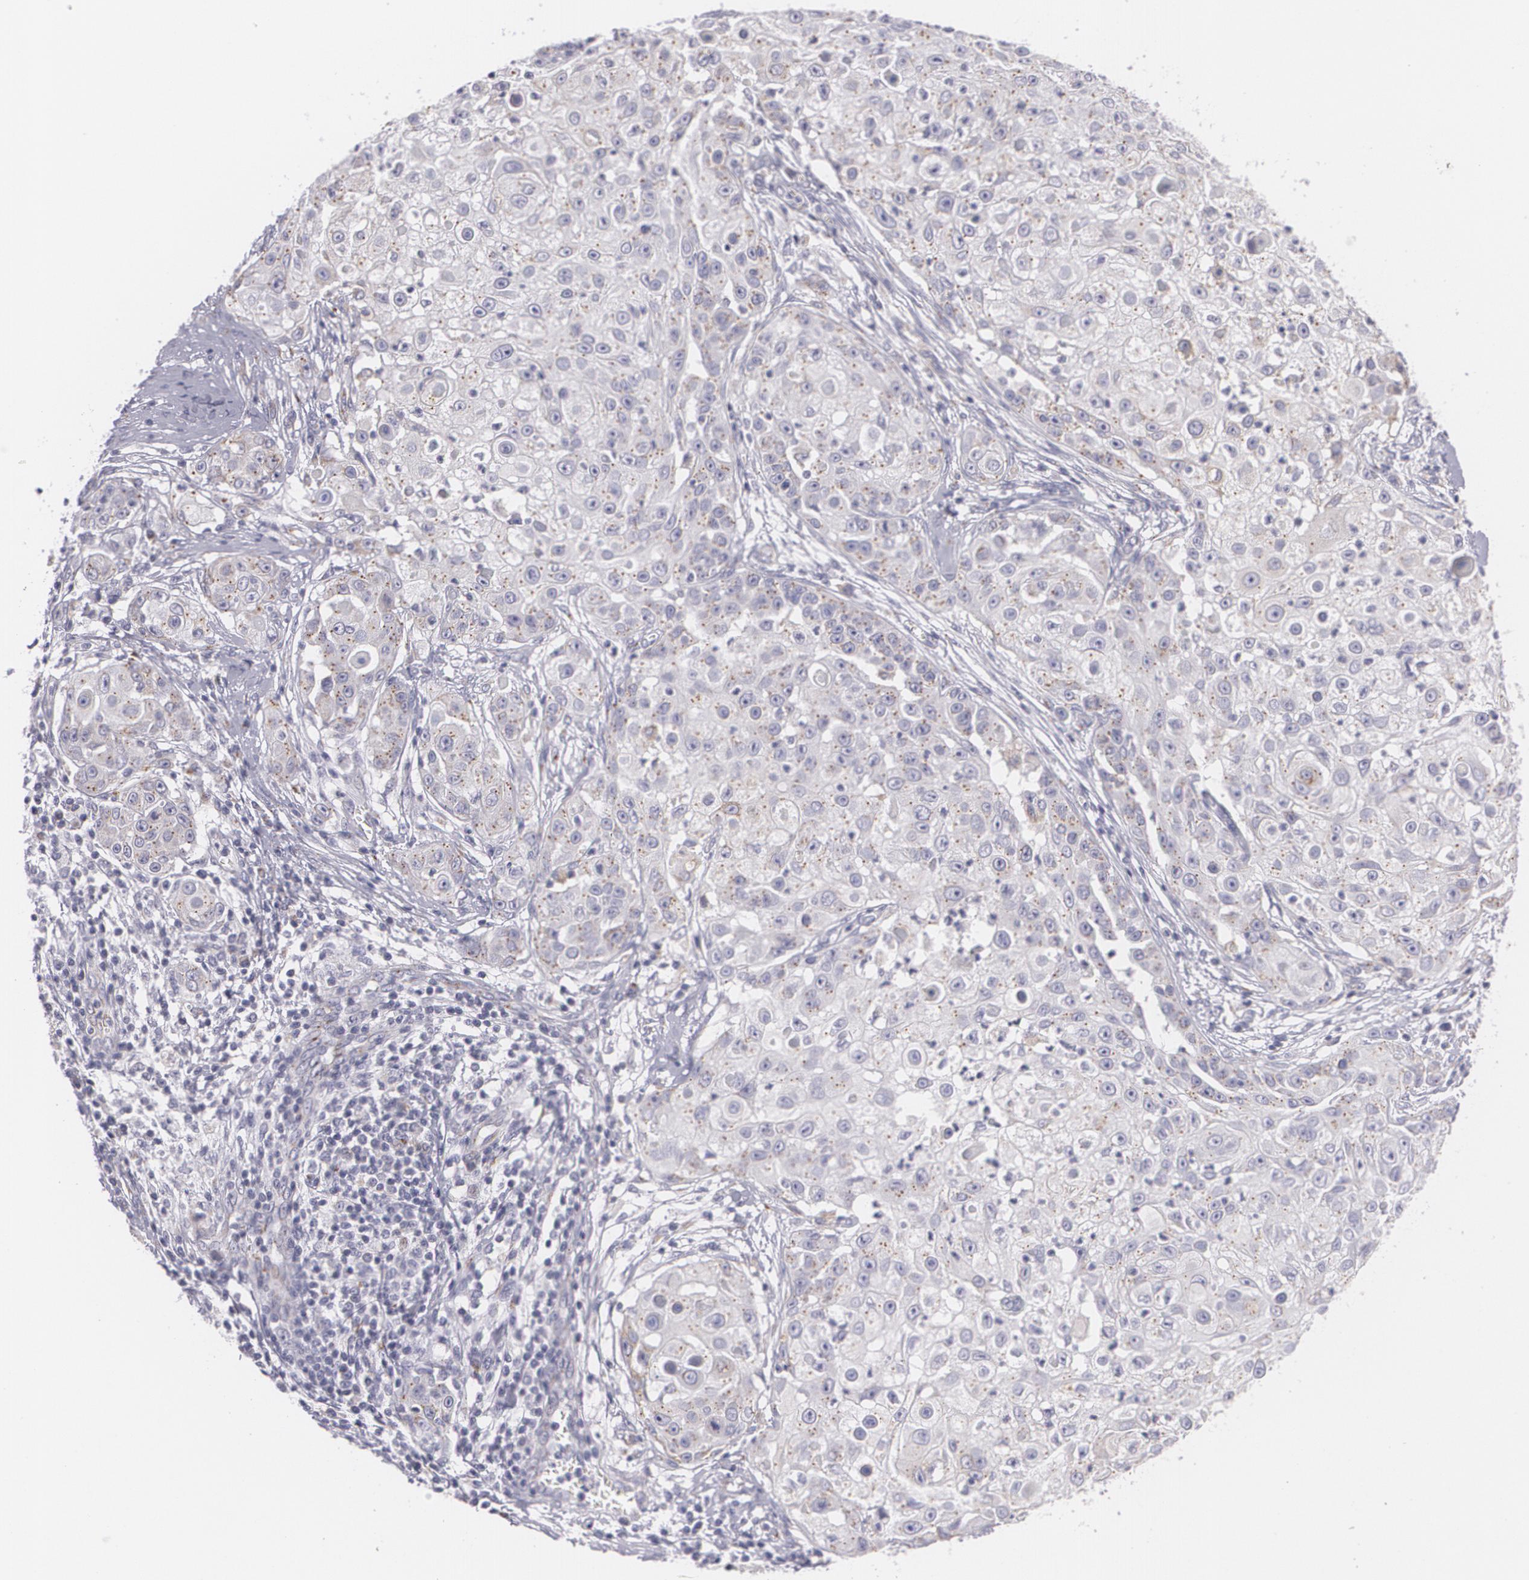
{"staining": {"intensity": "weak", "quantity": "25%-75%", "location": "cytoplasmic/membranous"}, "tissue": "skin cancer", "cell_type": "Tumor cells", "image_type": "cancer", "snomed": [{"axis": "morphology", "description": "Squamous cell carcinoma, NOS"}, {"axis": "topography", "description": "Skin"}], "caption": "Weak cytoplasmic/membranous expression for a protein is seen in approximately 25%-75% of tumor cells of skin cancer (squamous cell carcinoma) using immunohistochemistry.", "gene": "CILK1", "patient": {"sex": "female", "age": 57}}